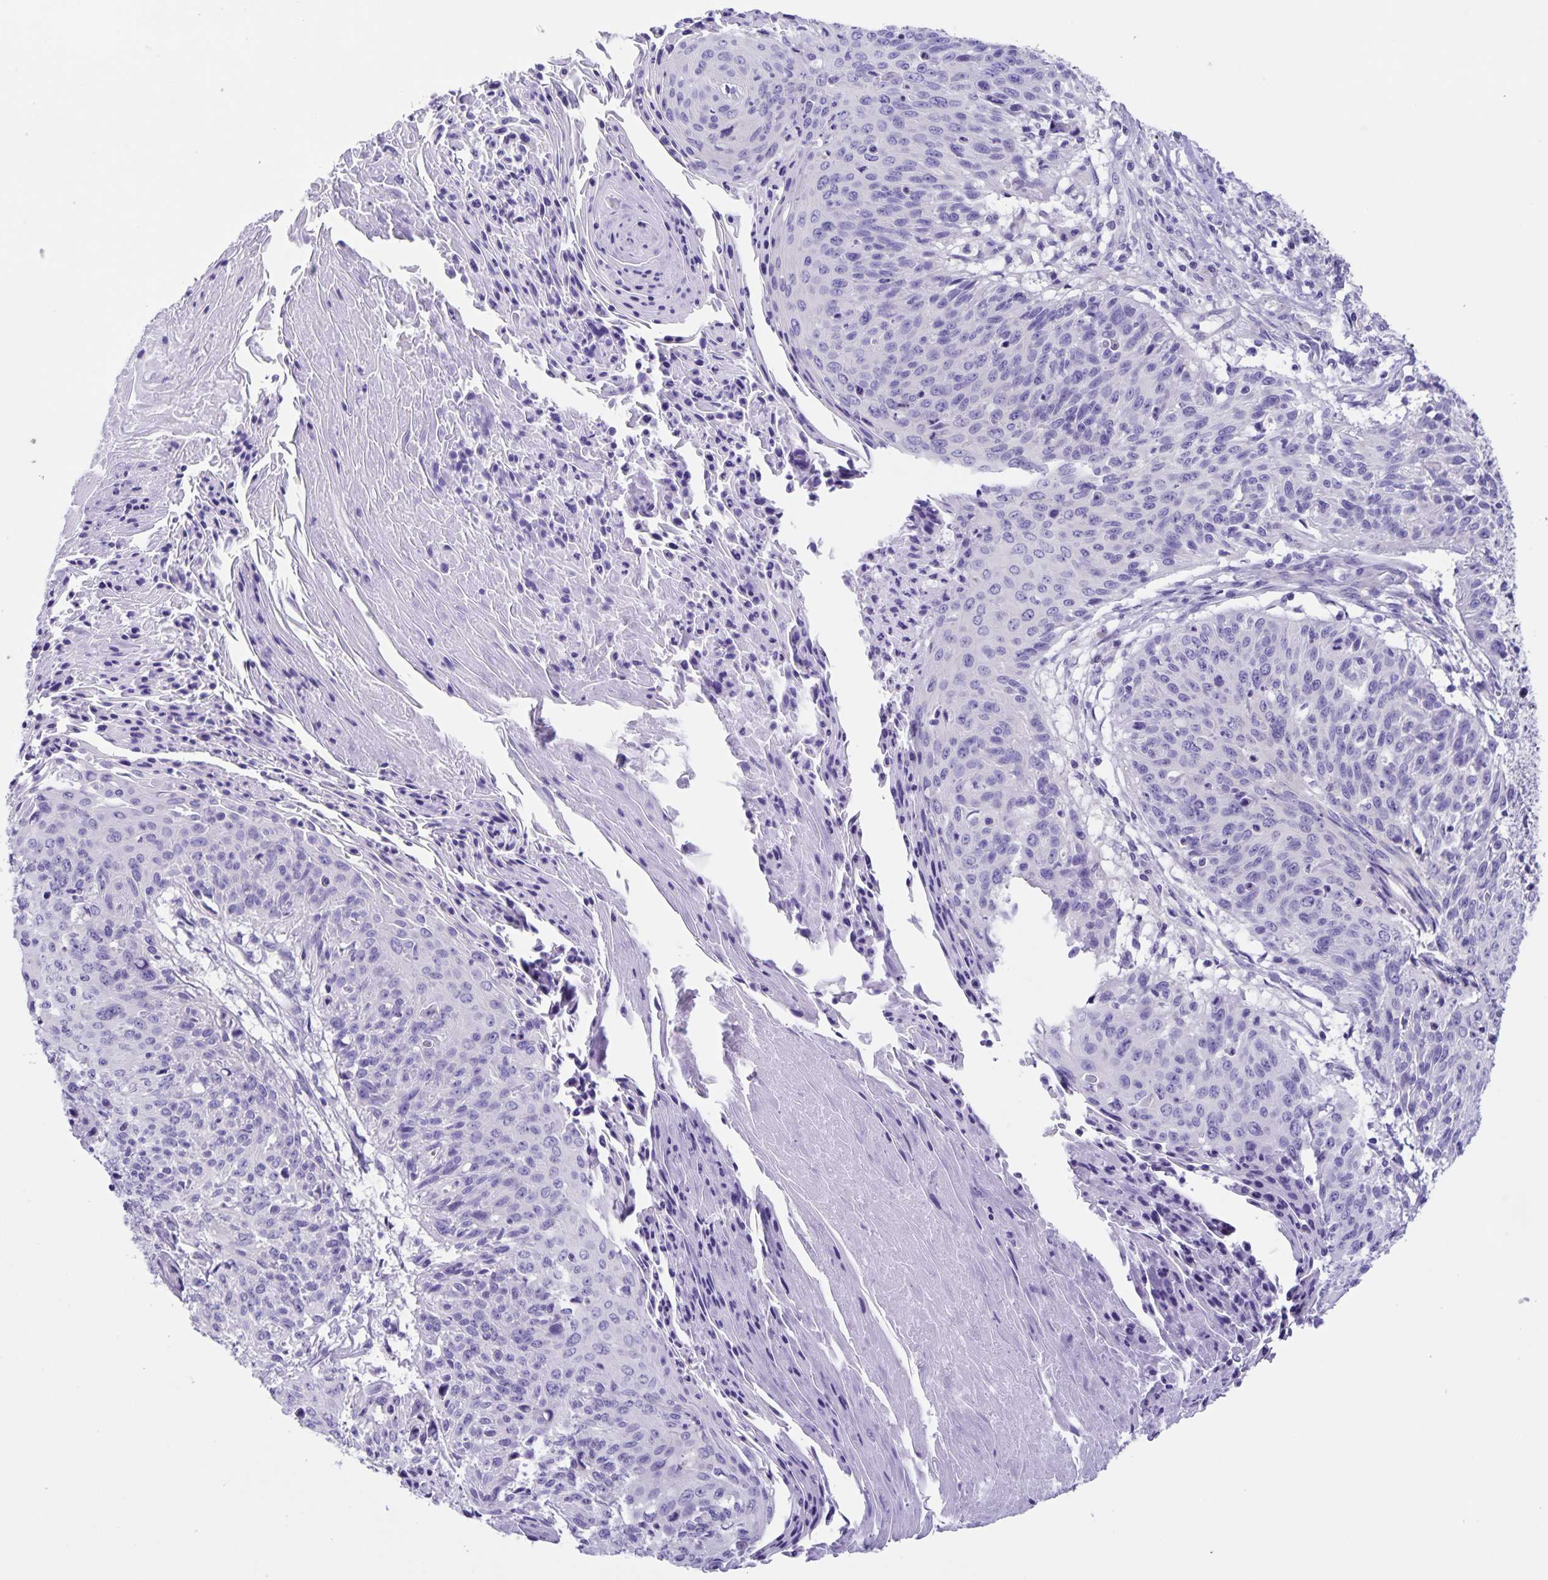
{"staining": {"intensity": "negative", "quantity": "none", "location": "none"}, "tissue": "cervical cancer", "cell_type": "Tumor cells", "image_type": "cancer", "snomed": [{"axis": "morphology", "description": "Squamous cell carcinoma, NOS"}, {"axis": "topography", "description": "Cervix"}], "caption": "Cervical squamous cell carcinoma was stained to show a protein in brown. There is no significant expression in tumor cells.", "gene": "CAPSL", "patient": {"sex": "female", "age": 45}}